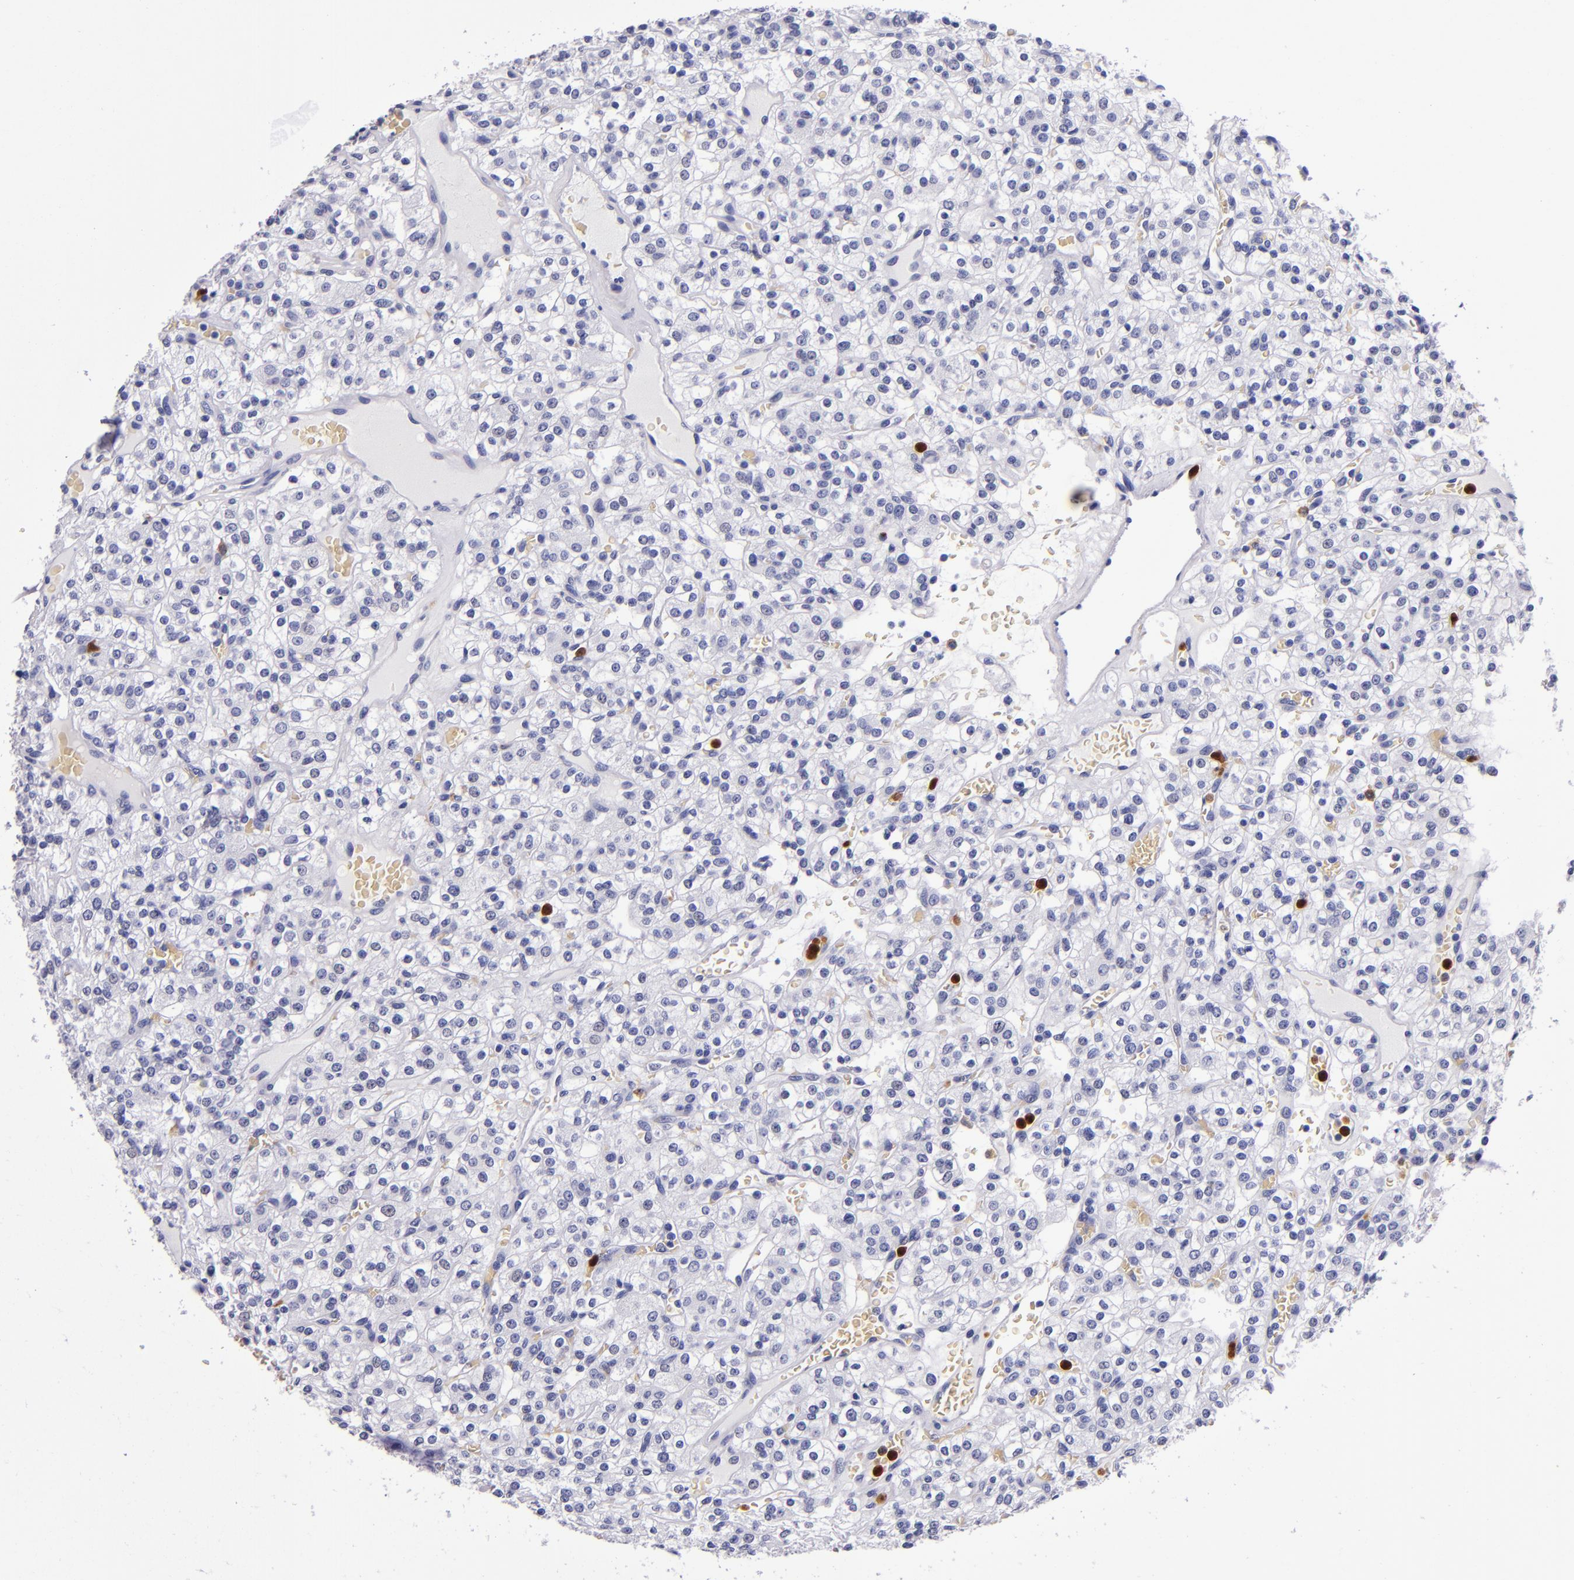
{"staining": {"intensity": "negative", "quantity": "none", "location": "none"}, "tissue": "renal cancer", "cell_type": "Tumor cells", "image_type": "cancer", "snomed": [{"axis": "morphology", "description": "Normal tissue, NOS"}, {"axis": "morphology", "description": "Adenocarcinoma, NOS"}, {"axis": "topography", "description": "Kidney"}], "caption": "Protein analysis of renal adenocarcinoma demonstrates no significant expression in tumor cells.", "gene": "S100A8", "patient": {"sex": "female", "age": 72}}